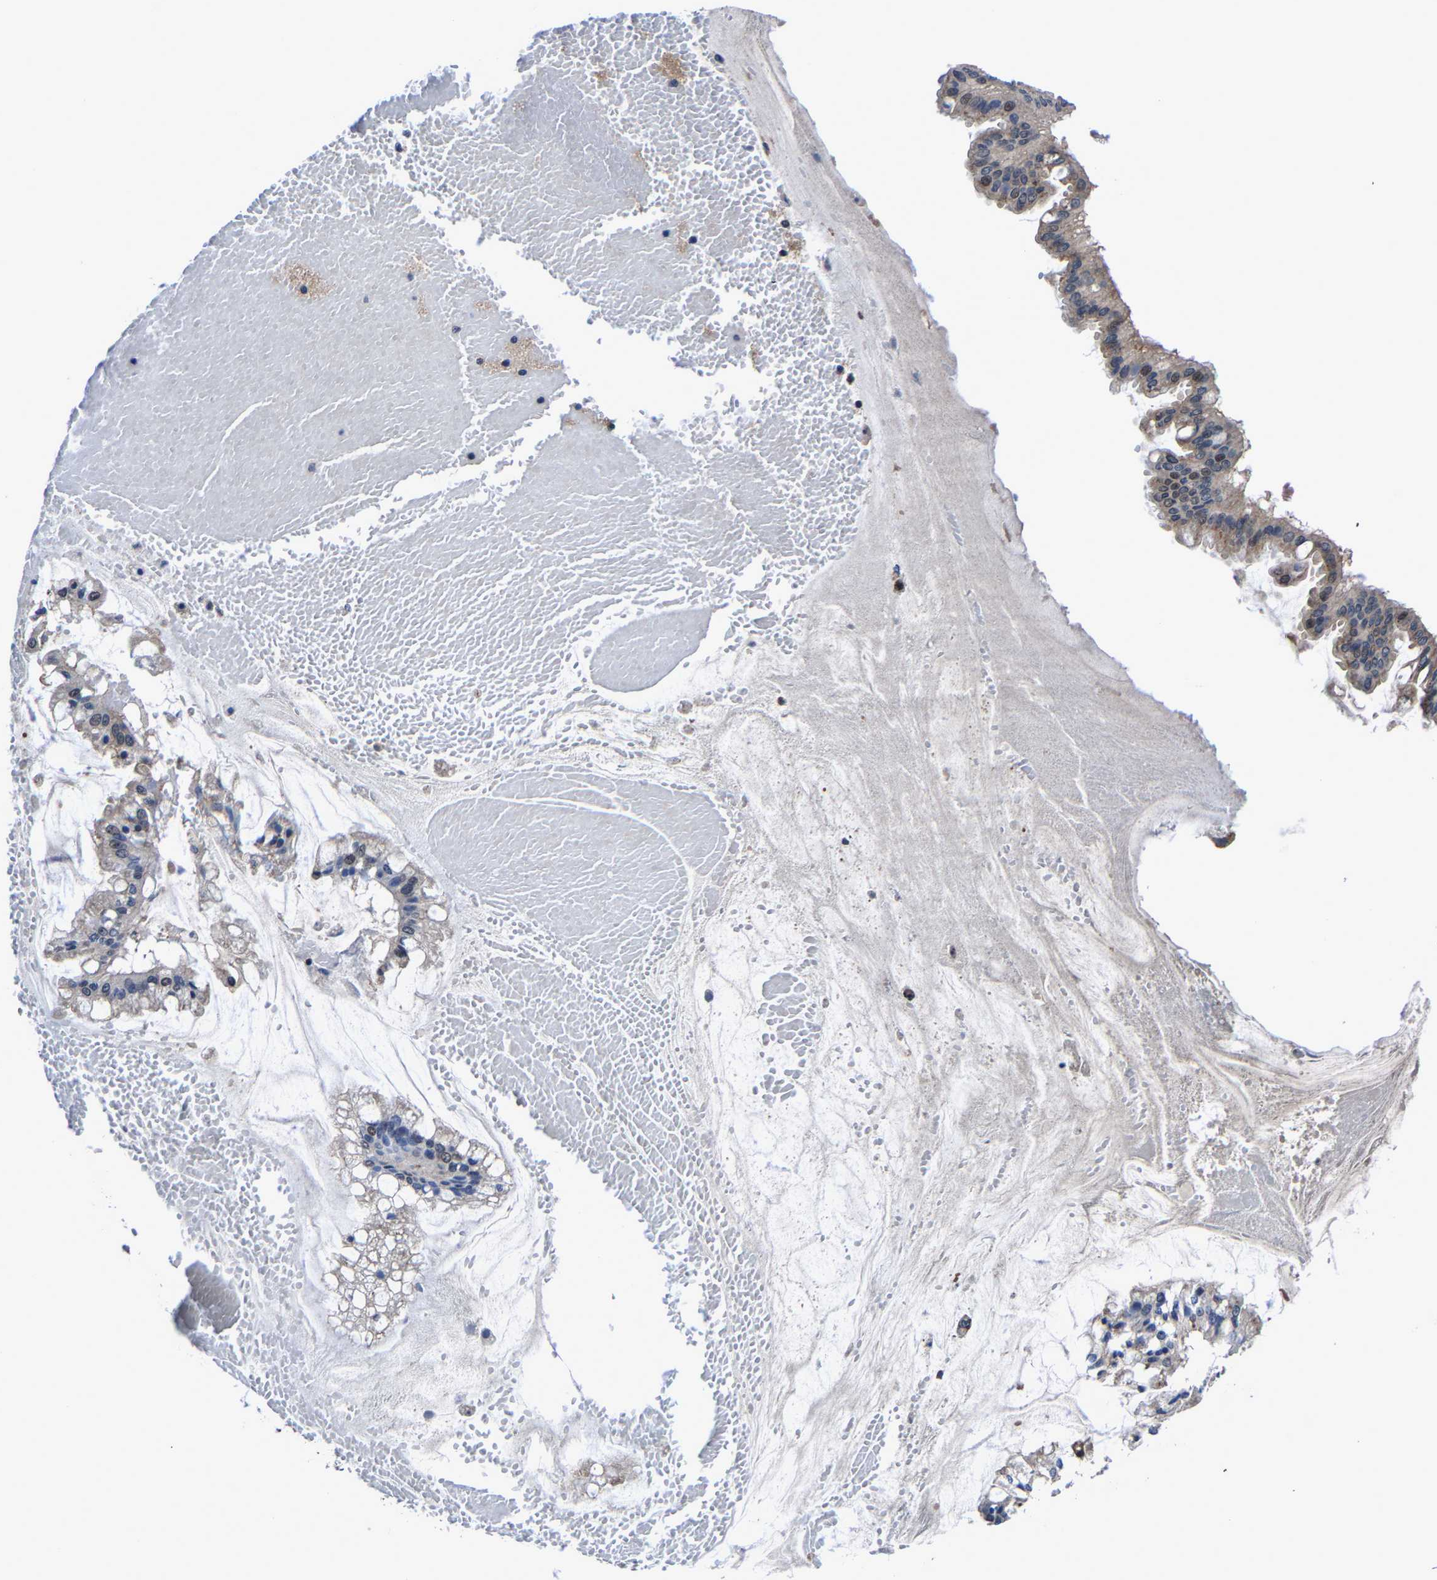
{"staining": {"intensity": "weak", "quantity": ">75%", "location": "cytoplasmic/membranous,nuclear"}, "tissue": "ovarian cancer", "cell_type": "Tumor cells", "image_type": "cancer", "snomed": [{"axis": "morphology", "description": "Cystadenocarcinoma, mucinous, NOS"}, {"axis": "topography", "description": "Ovary"}], "caption": "Tumor cells reveal low levels of weak cytoplasmic/membranous and nuclear staining in about >75% of cells in ovarian cancer.", "gene": "ZCCHC7", "patient": {"sex": "female", "age": 73}}